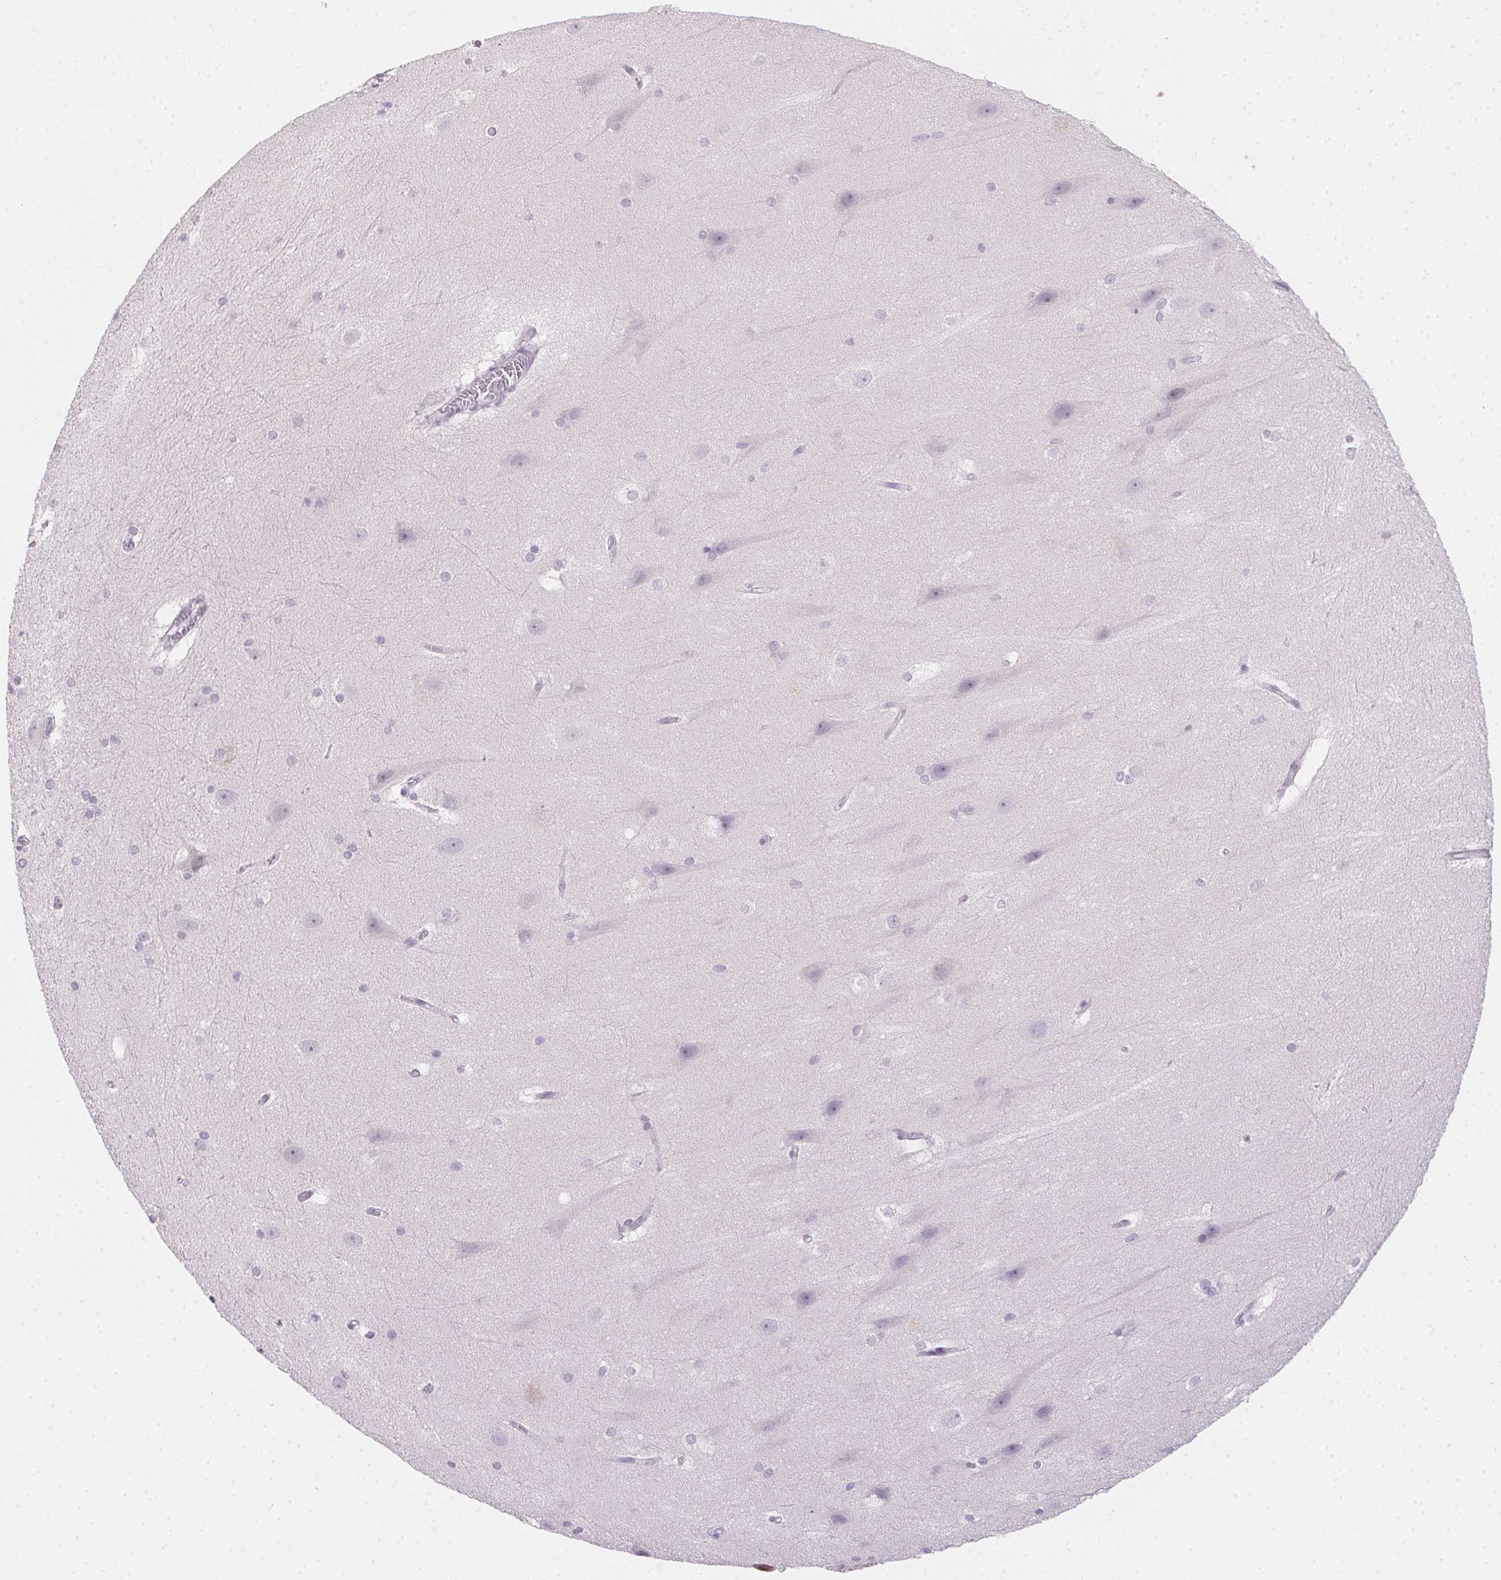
{"staining": {"intensity": "negative", "quantity": "none", "location": "none"}, "tissue": "hippocampus", "cell_type": "Glial cells", "image_type": "normal", "snomed": [{"axis": "morphology", "description": "Normal tissue, NOS"}, {"axis": "topography", "description": "Cerebral cortex"}, {"axis": "topography", "description": "Hippocampus"}], "caption": "Glial cells show no significant staining in normal hippocampus. (DAB immunohistochemistry (IHC), high magnification).", "gene": "MORC1", "patient": {"sex": "female", "age": 19}}